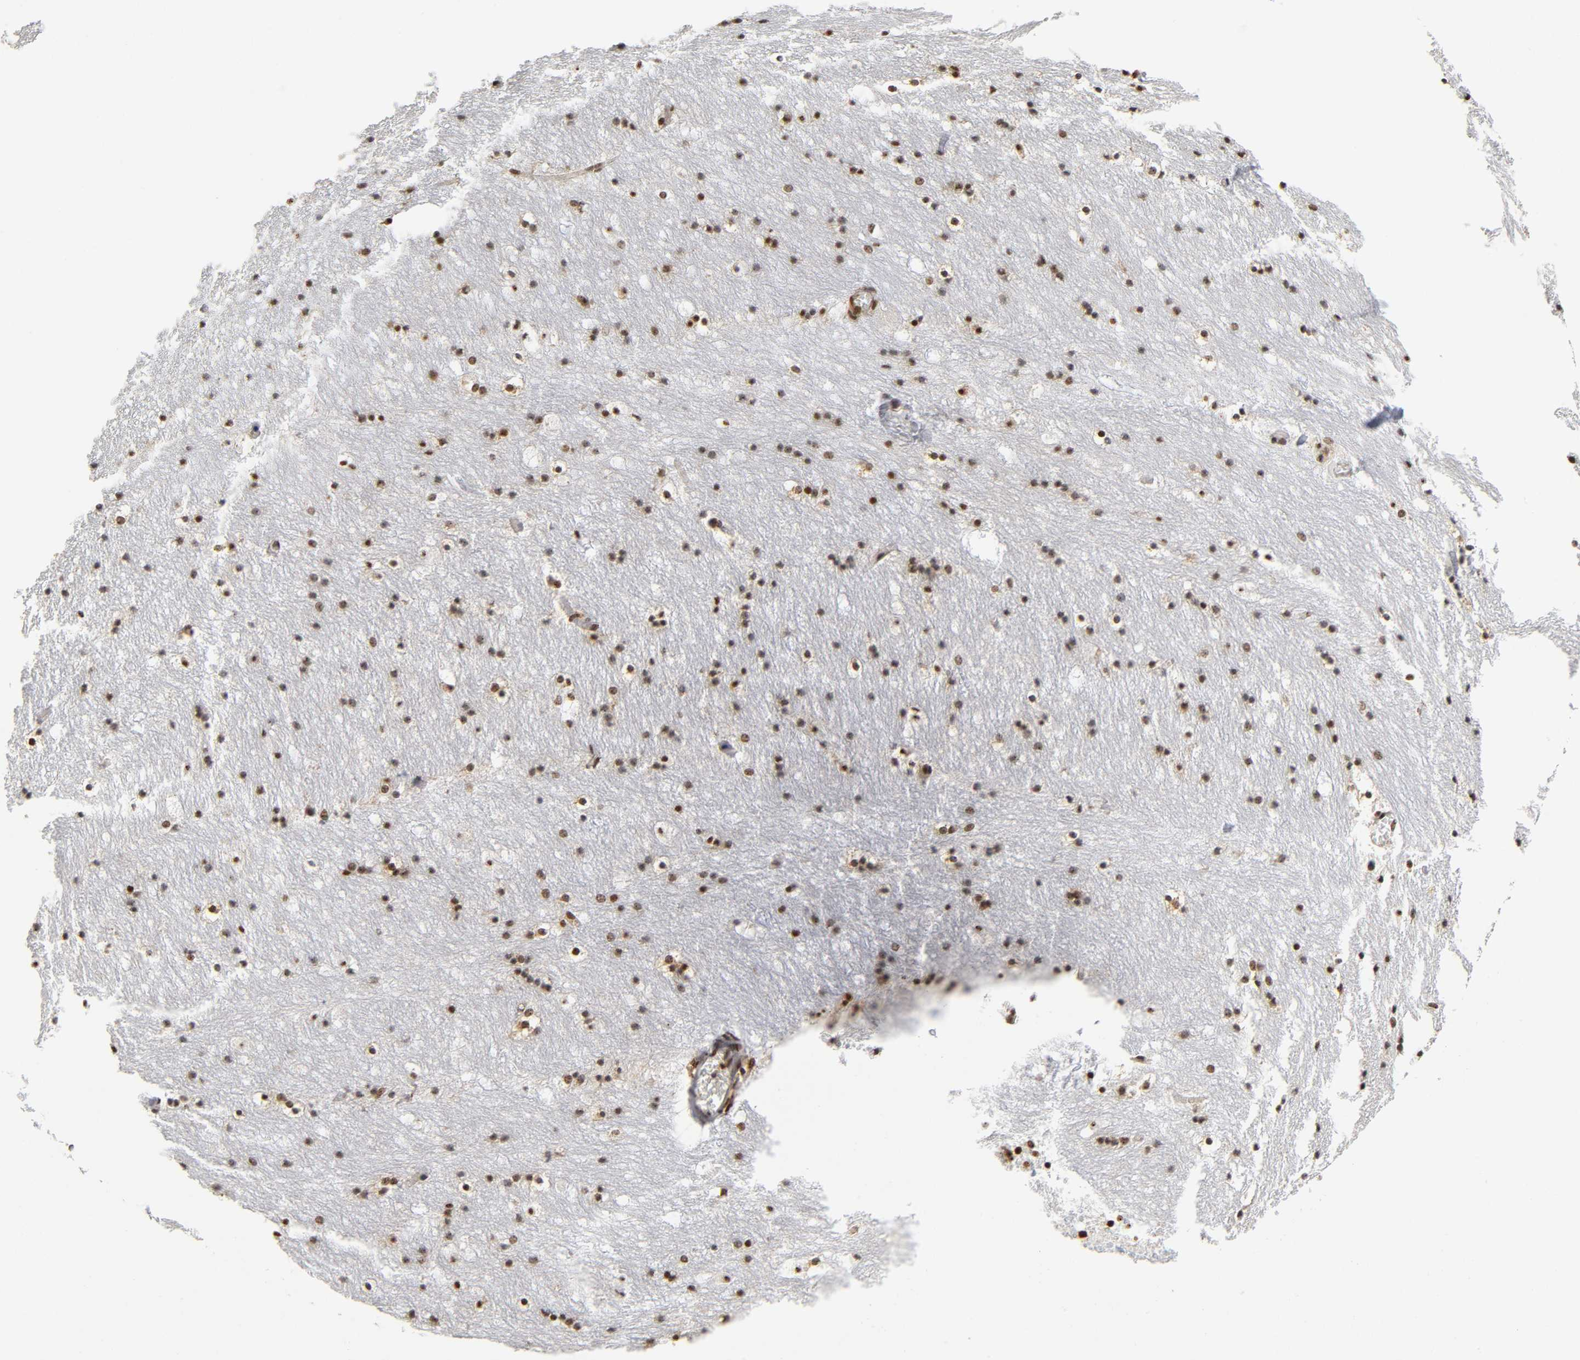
{"staining": {"intensity": "strong", "quantity": ">75%", "location": "nuclear"}, "tissue": "caudate", "cell_type": "Glial cells", "image_type": "normal", "snomed": [{"axis": "morphology", "description": "Normal tissue, NOS"}, {"axis": "topography", "description": "Lateral ventricle wall"}], "caption": "IHC staining of benign caudate, which displays high levels of strong nuclear positivity in about >75% of glial cells indicating strong nuclear protein expression. The staining was performed using DAB (brown) for protein detection and nuclei were counterstained in hematoxylin (blue).", "gene": "UBTF", "patient": {"sex": "male", "age": 45}}